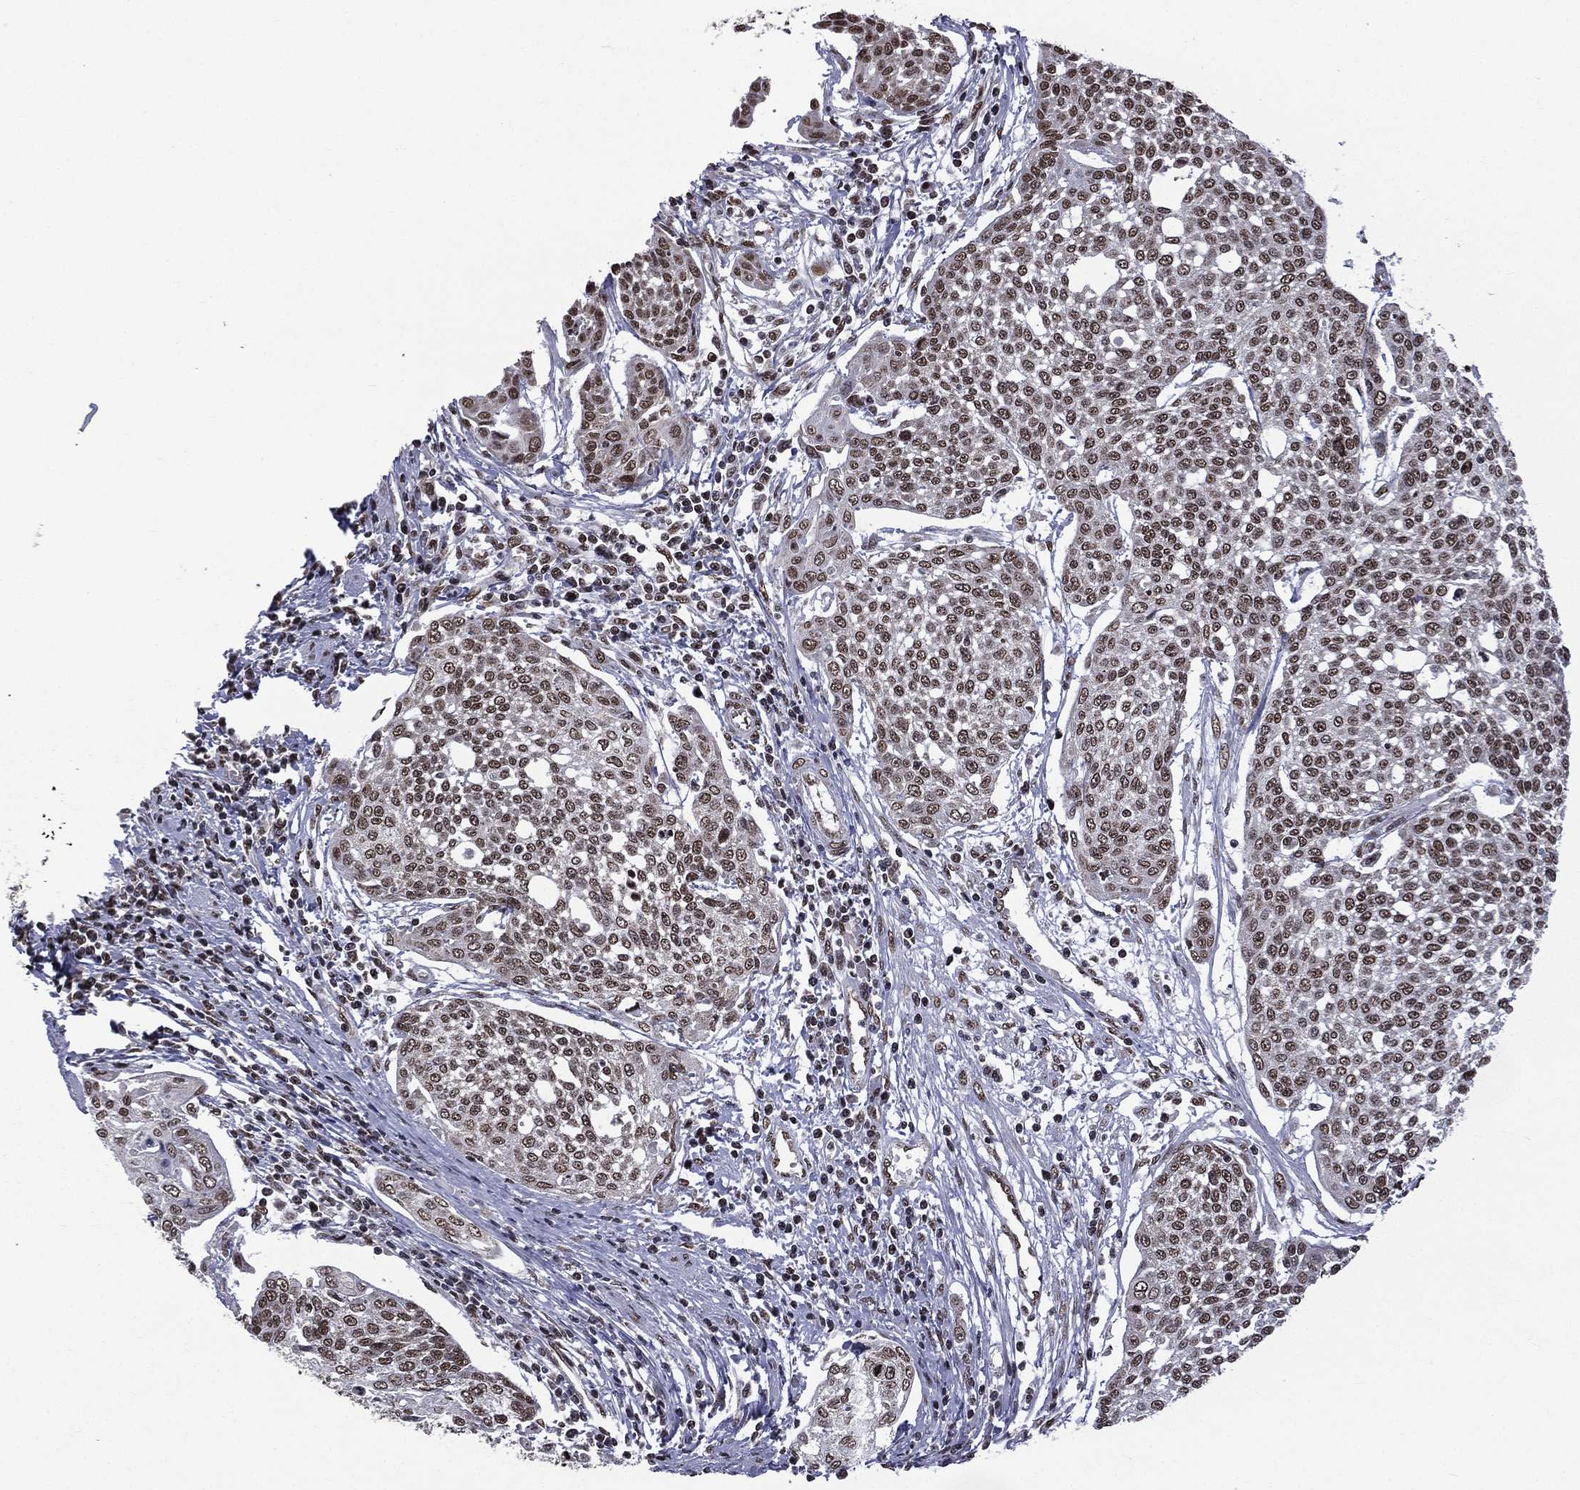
{"staining": {"intensity": "strong", "quantity": ">75%", "location": "nuclear"}, "tissue": "cervical cancer", "cell_type": "Tumor cells", "image_type": "cancer", "snomed": [{"axis": "morphology", "description": "Squamous cell carcinoma, NOS"}, {"axis": "topography", "description": "Cervix"}], "caption": "The immunohistochemical stain labels strong nuclear positivity in tumor cells of squamous cell carcinoma (cervical) tissue.", "gene": "C5orf24", "patient": {"sex": "female", "age": 34}}